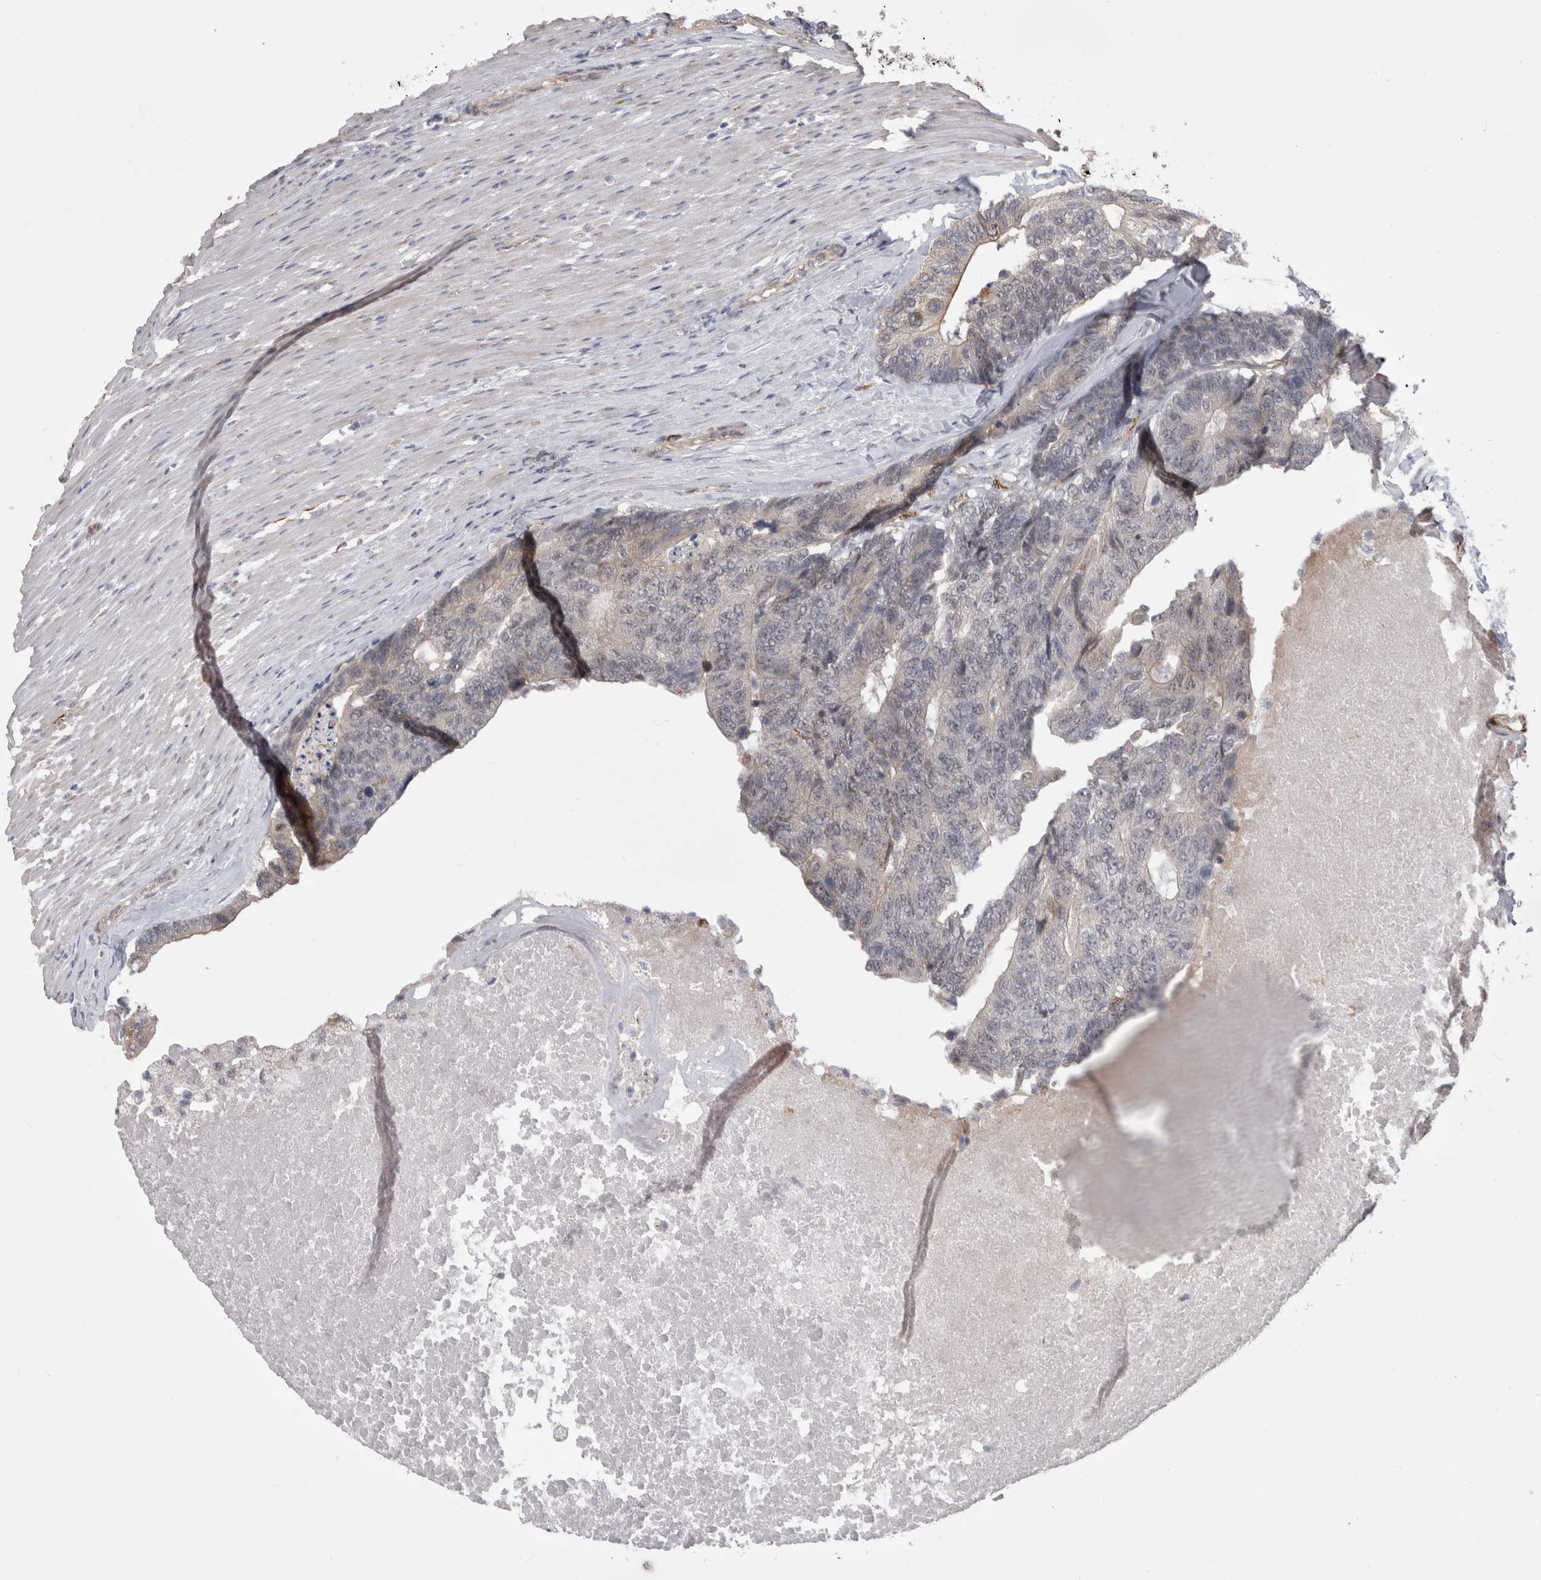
{"staining": {"intensity": "moderate", "quantity": "<25%", "location": "cytoplasmic/membranous,nuclear"}, "tissue": "colorectal cancer", "cell_type": "Tumor cells", "image_type": "cancer", "snomed": [{"axis": "morphology", "description": "Adenocarcinoma, NOS"}, {"axis": "topography", "description": "Colon"}], "caption": "The image demonstrates a brown stain indicating the presence of a protein in the cytoplasmic/membranous and nuclear of tumor cells in colorectal adenocarcinoma. (Brightfield microscopy of DAB IHC at high magnification).", "gene": "FAM83H", "patient": {"sex": "female", "age": 67}}